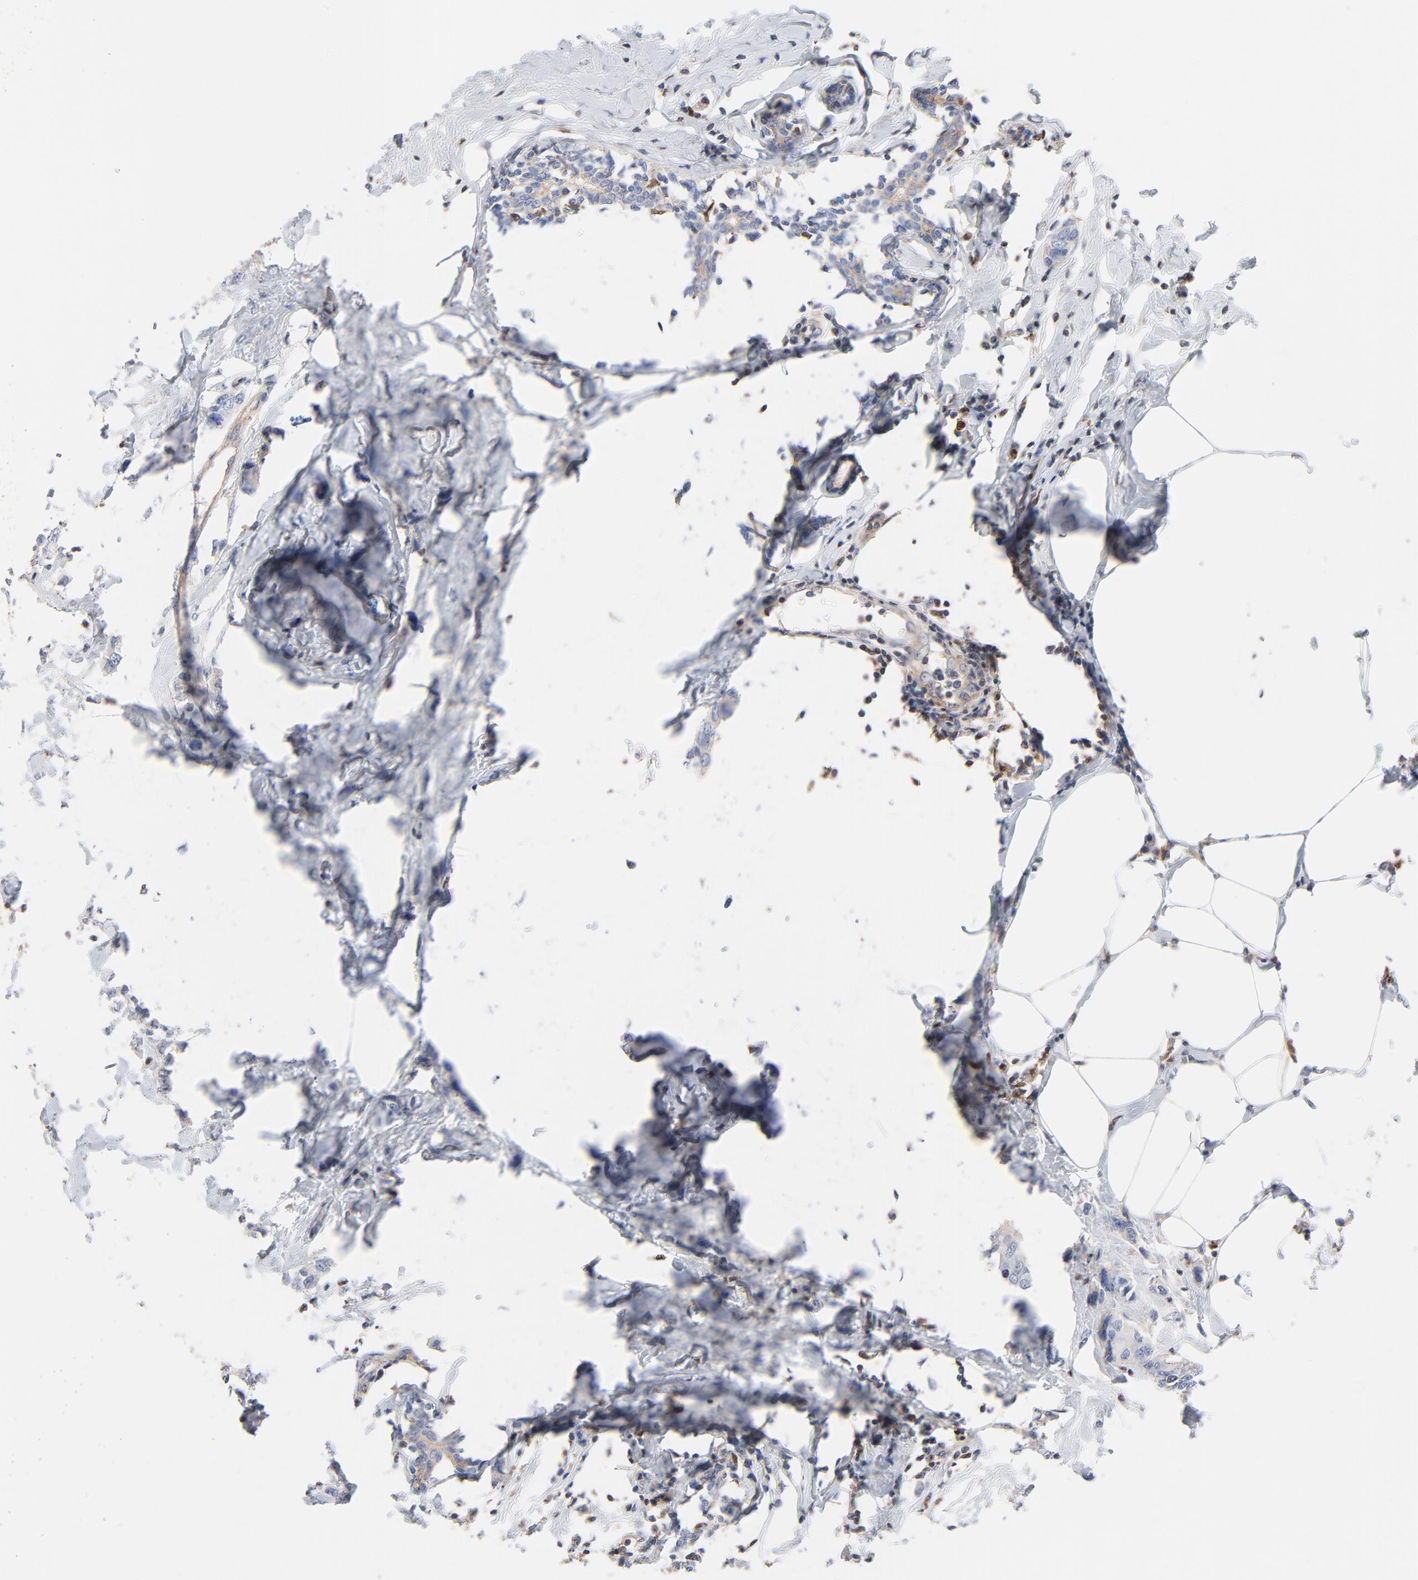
{"staining": {"intensity": "negative", "quantity": "none", "location": "none"}, "tissue": "breast cancer", "cell_type": "Tumor cells", "image_type": "cancer", "snomed": [{"axis": "morphology", "description": "Normal tissue, NOS"}, {"axis": "morphology", "description": "Duct carcinoma"}, {"axis": "topography", "description": "Breast"}], "caption": "Breast cancer was stained to show a protein in brown. There is no significant positivity in tumor cells. The staining was performed using DAB (3,3'-diaminobenzidine) to visualize the protein expression in brown, while the nuclei were stained in blue with hematoxylin (Magnification: 20x).", "gene": "ARHGEF6", "patient": {"sex": "female", "age": 50}}